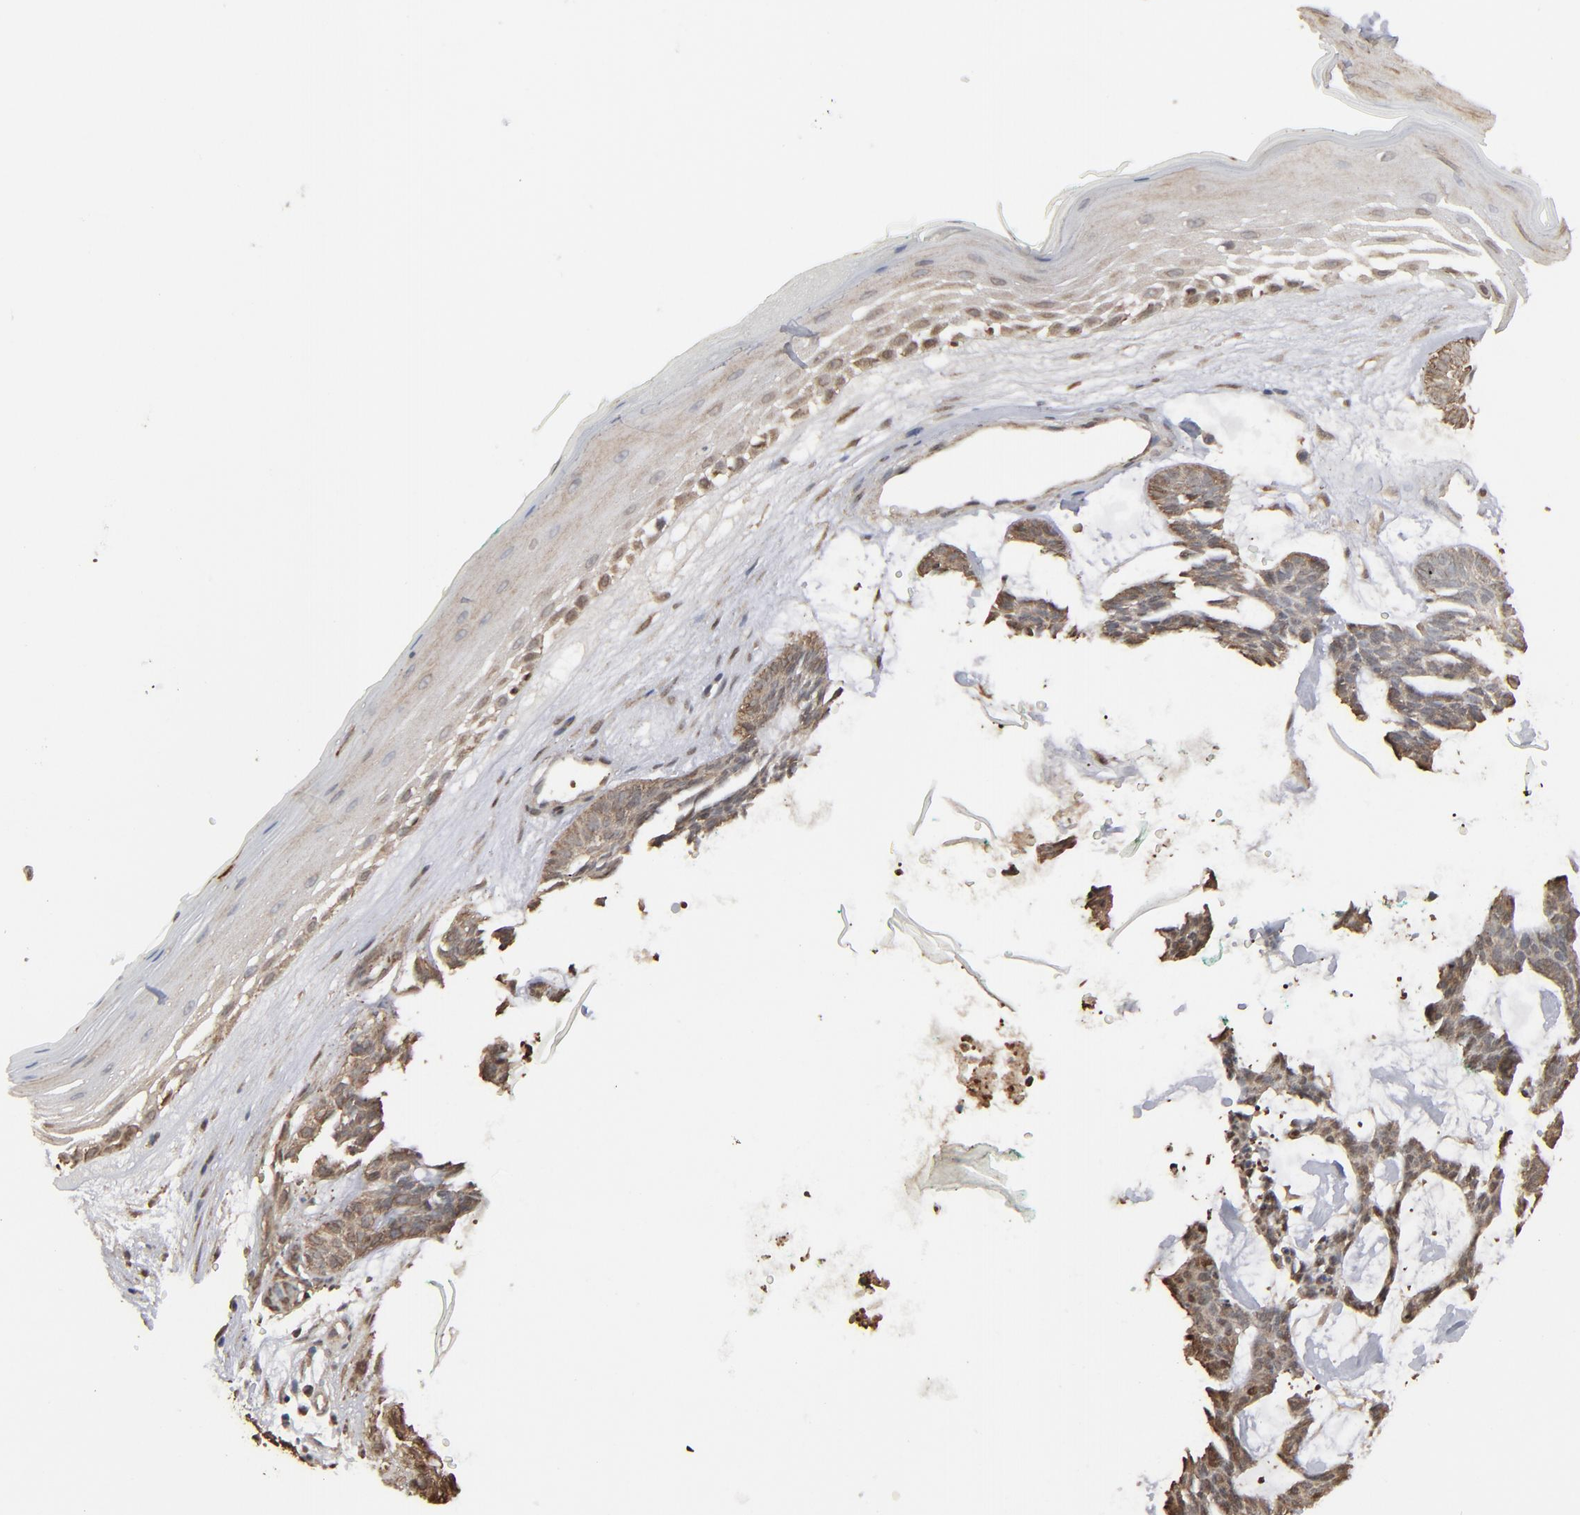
{"staining": {"intensity": "weak", "quantity": ">75%", "location": "cytoplasmic/membranous"}, "tissue": "skin cancer", "cell_type": "Tumor cells", "image_type": "cancer", "snomed": [{"axis": "morphology", "description": "Basal cell carcinoma"}, {"axis": "topography", "description": "Skin"}], "caption": "This is an image of immunohistochemistry (IHC) staining of skin basal cell carcinoma, which shows weak staining in the cytoplasmic/membranous of tumor cells.", "gene": "NME1-NME2", "patient": {"sex": "male", "age": 75}}